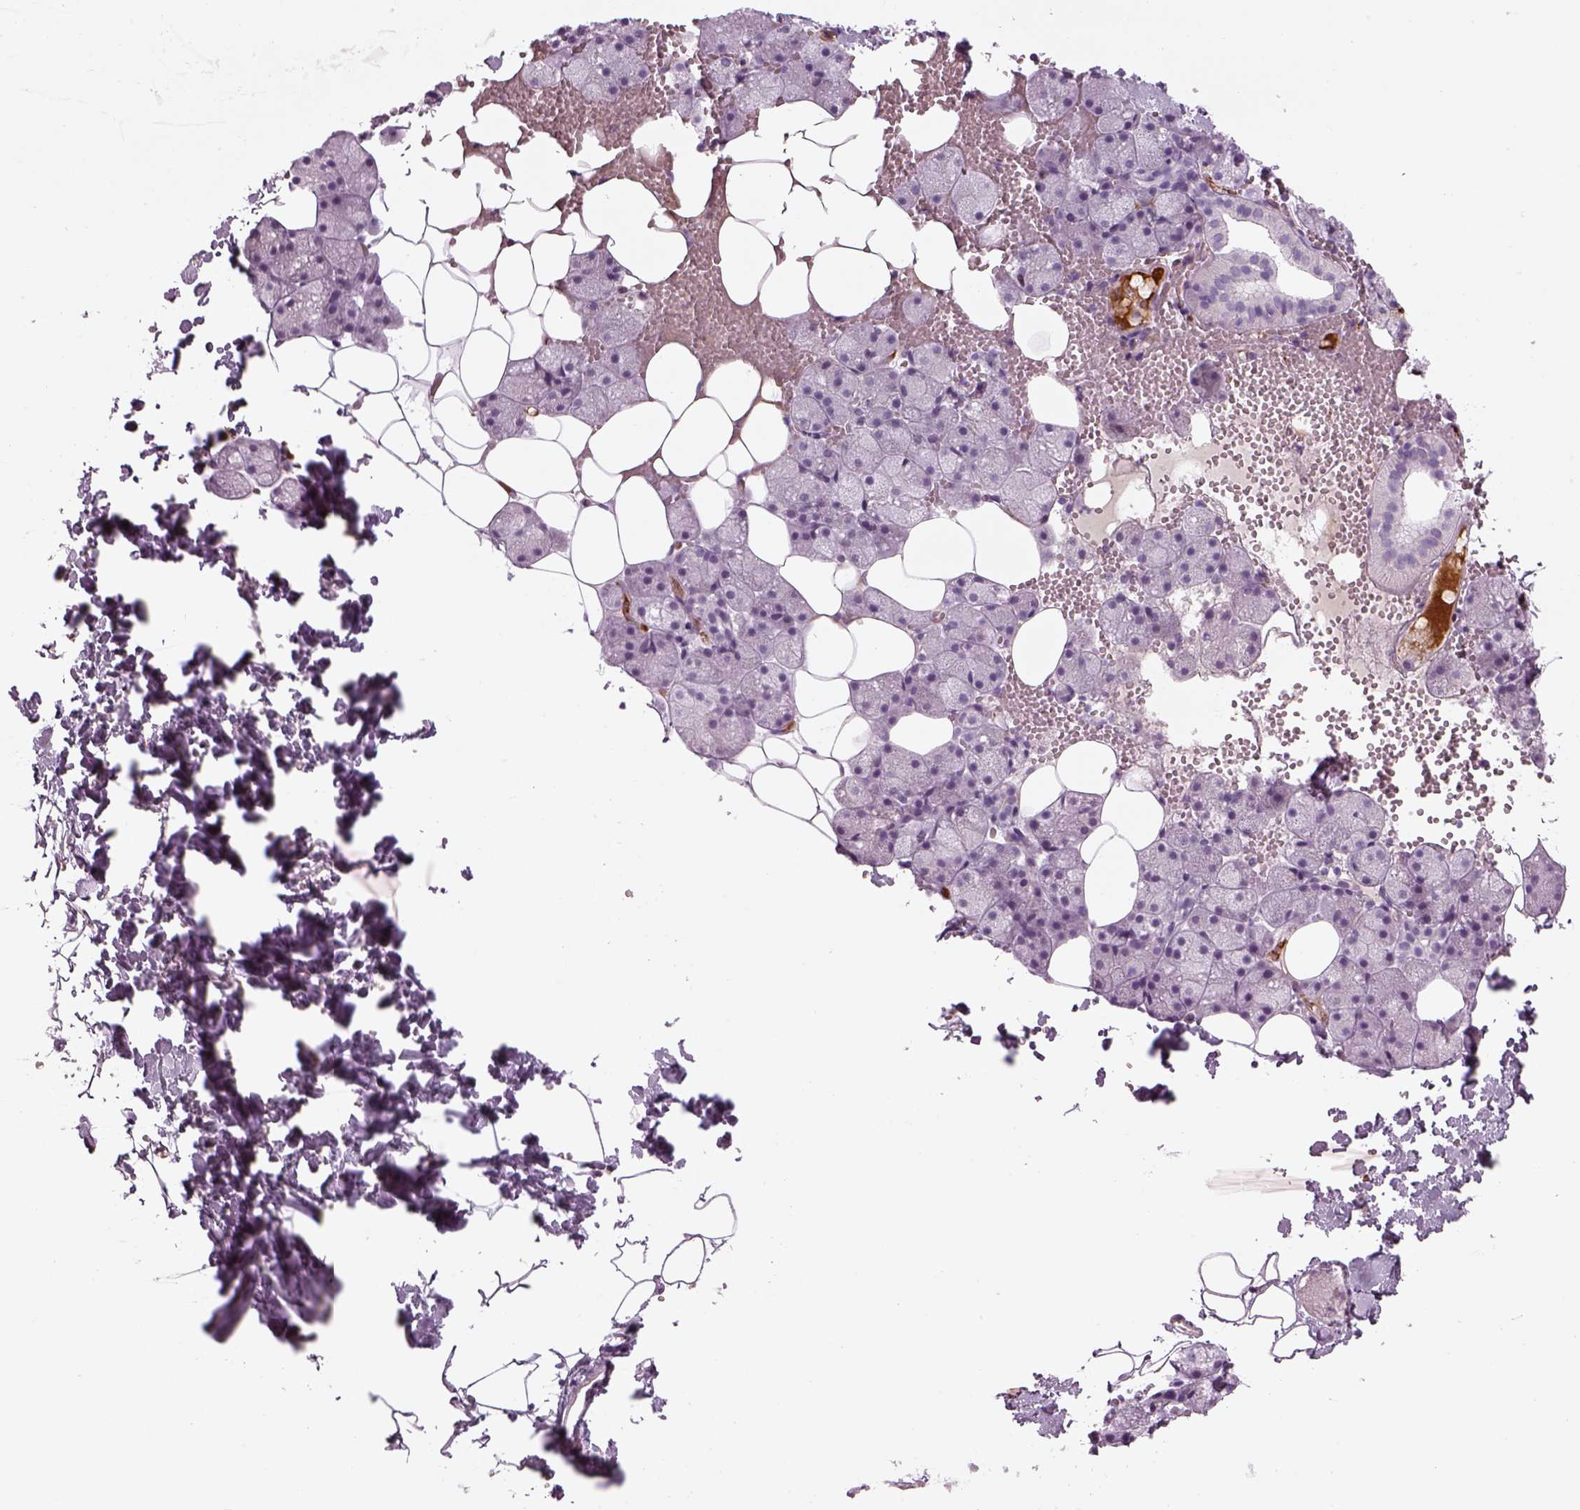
{"staining": {"intensity": "weak", "quantity": "<25%", "location": "cytoplasmic/membranous"}, "tissue": "salivary gland", "cell_type": "Glandular cells", "image_type": "normal", "snomed": [{"axis": "morphology", "description": "Normal tissue, NOS"}, {"axis": "topography", "description": "Salivary gland"}], "caption": "IHC image of unremarkable salivary gland: salivary gland stained with DAB displays no significant protein positivity in glandular cells. (DAB (3,3'-diaminobenzidine) immunohistochemistry, high magnification).", "gene": "PABPC1L2A", "patient": {"sex": "male", "age": 38}}